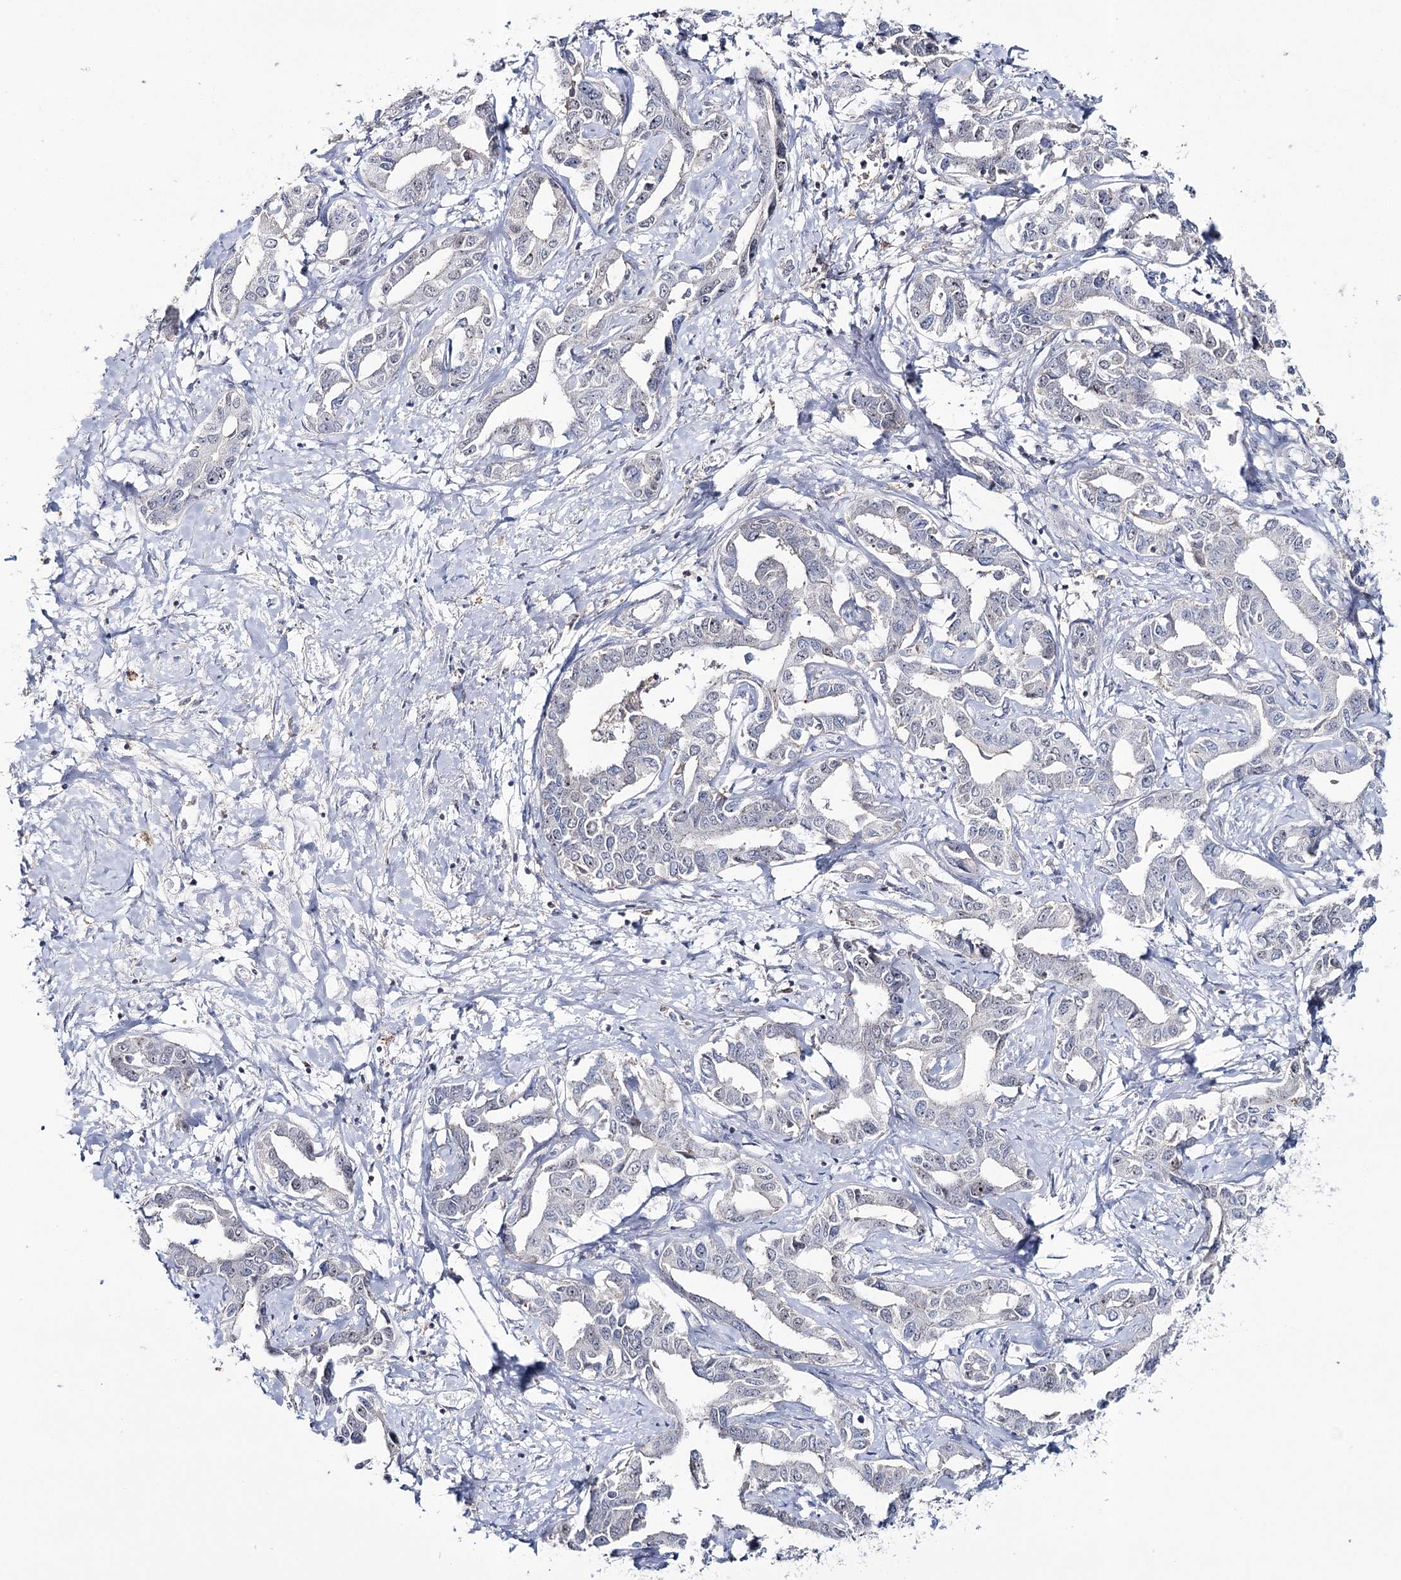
{"staining": {"intensity": "negative", "quantity": "none", "location": "none"}, "tissue": "liver cancer", "cell_type": "Tumor cells", "image_type": "cancer", "snomed": [{"axis": "morphology", "description": "Cholangiocarcinoma"}, {"axis": "topography", "description": "Liver"}], "caption": "Tumor cells show no significant protein expression in liver cholangiocarcinoma.", "gene": "ZC3H8", "patient": {"sex": "male", "age": 59}}